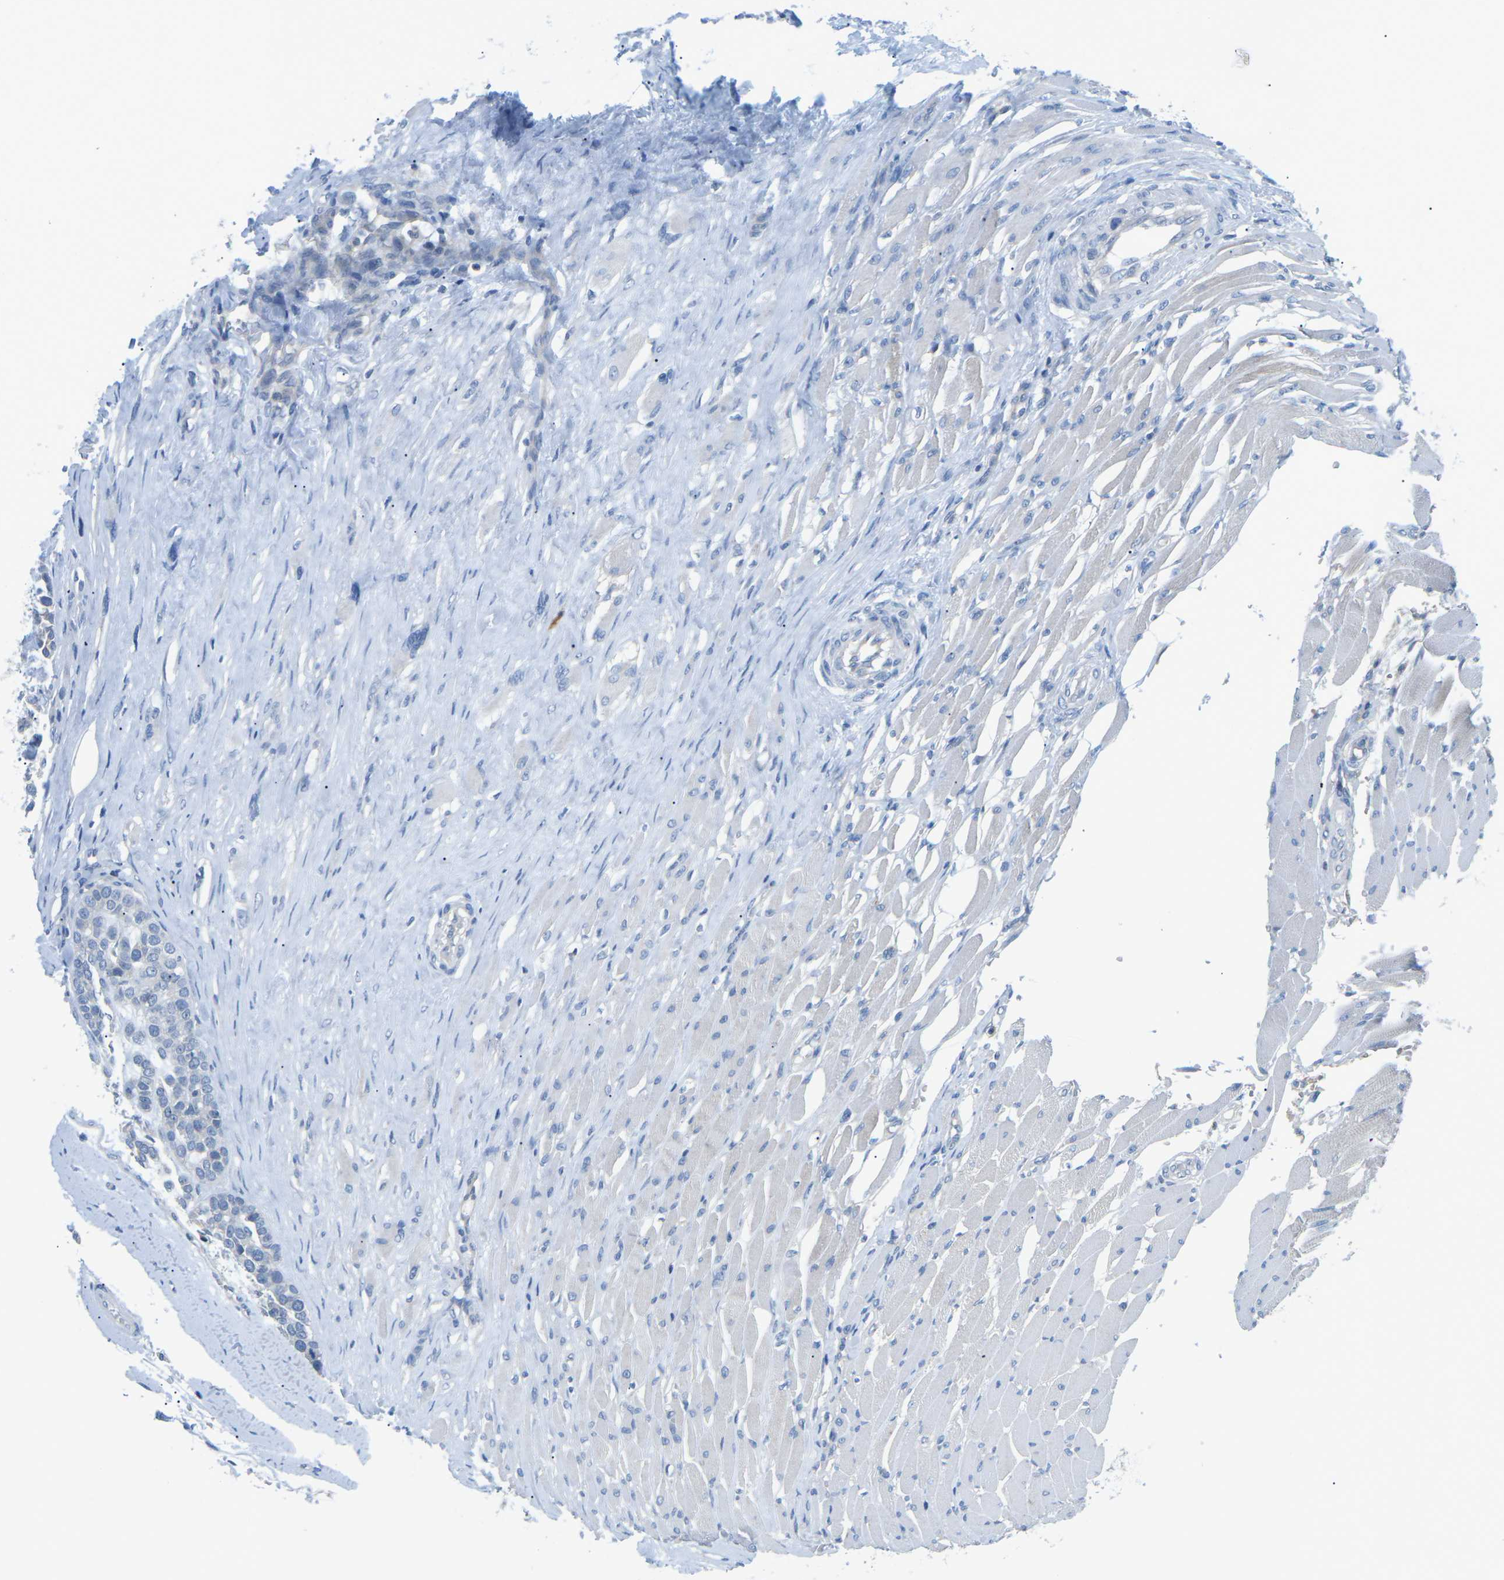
{"staining": {"intensity": "negative", "quantity": "none", "location": "none"}, "tissue": "head and neck cancer", "cell_type": "Tumor cells", "image_type": "cancer", "snomed": [{"axis": "morphology", "description": "Adenocarcinoma, NOS"}, {"axis": "morphology", "description": "Adenoma, NOS"}, {"axis": "topography", "description": "Head-Neck"}], "caption": "This is a histopathology image of IHC staining of head and neck cancer, which shows no expression in tumor cells.", "gene": "CD47", "patient": {"sex": "female", "age": 55}}